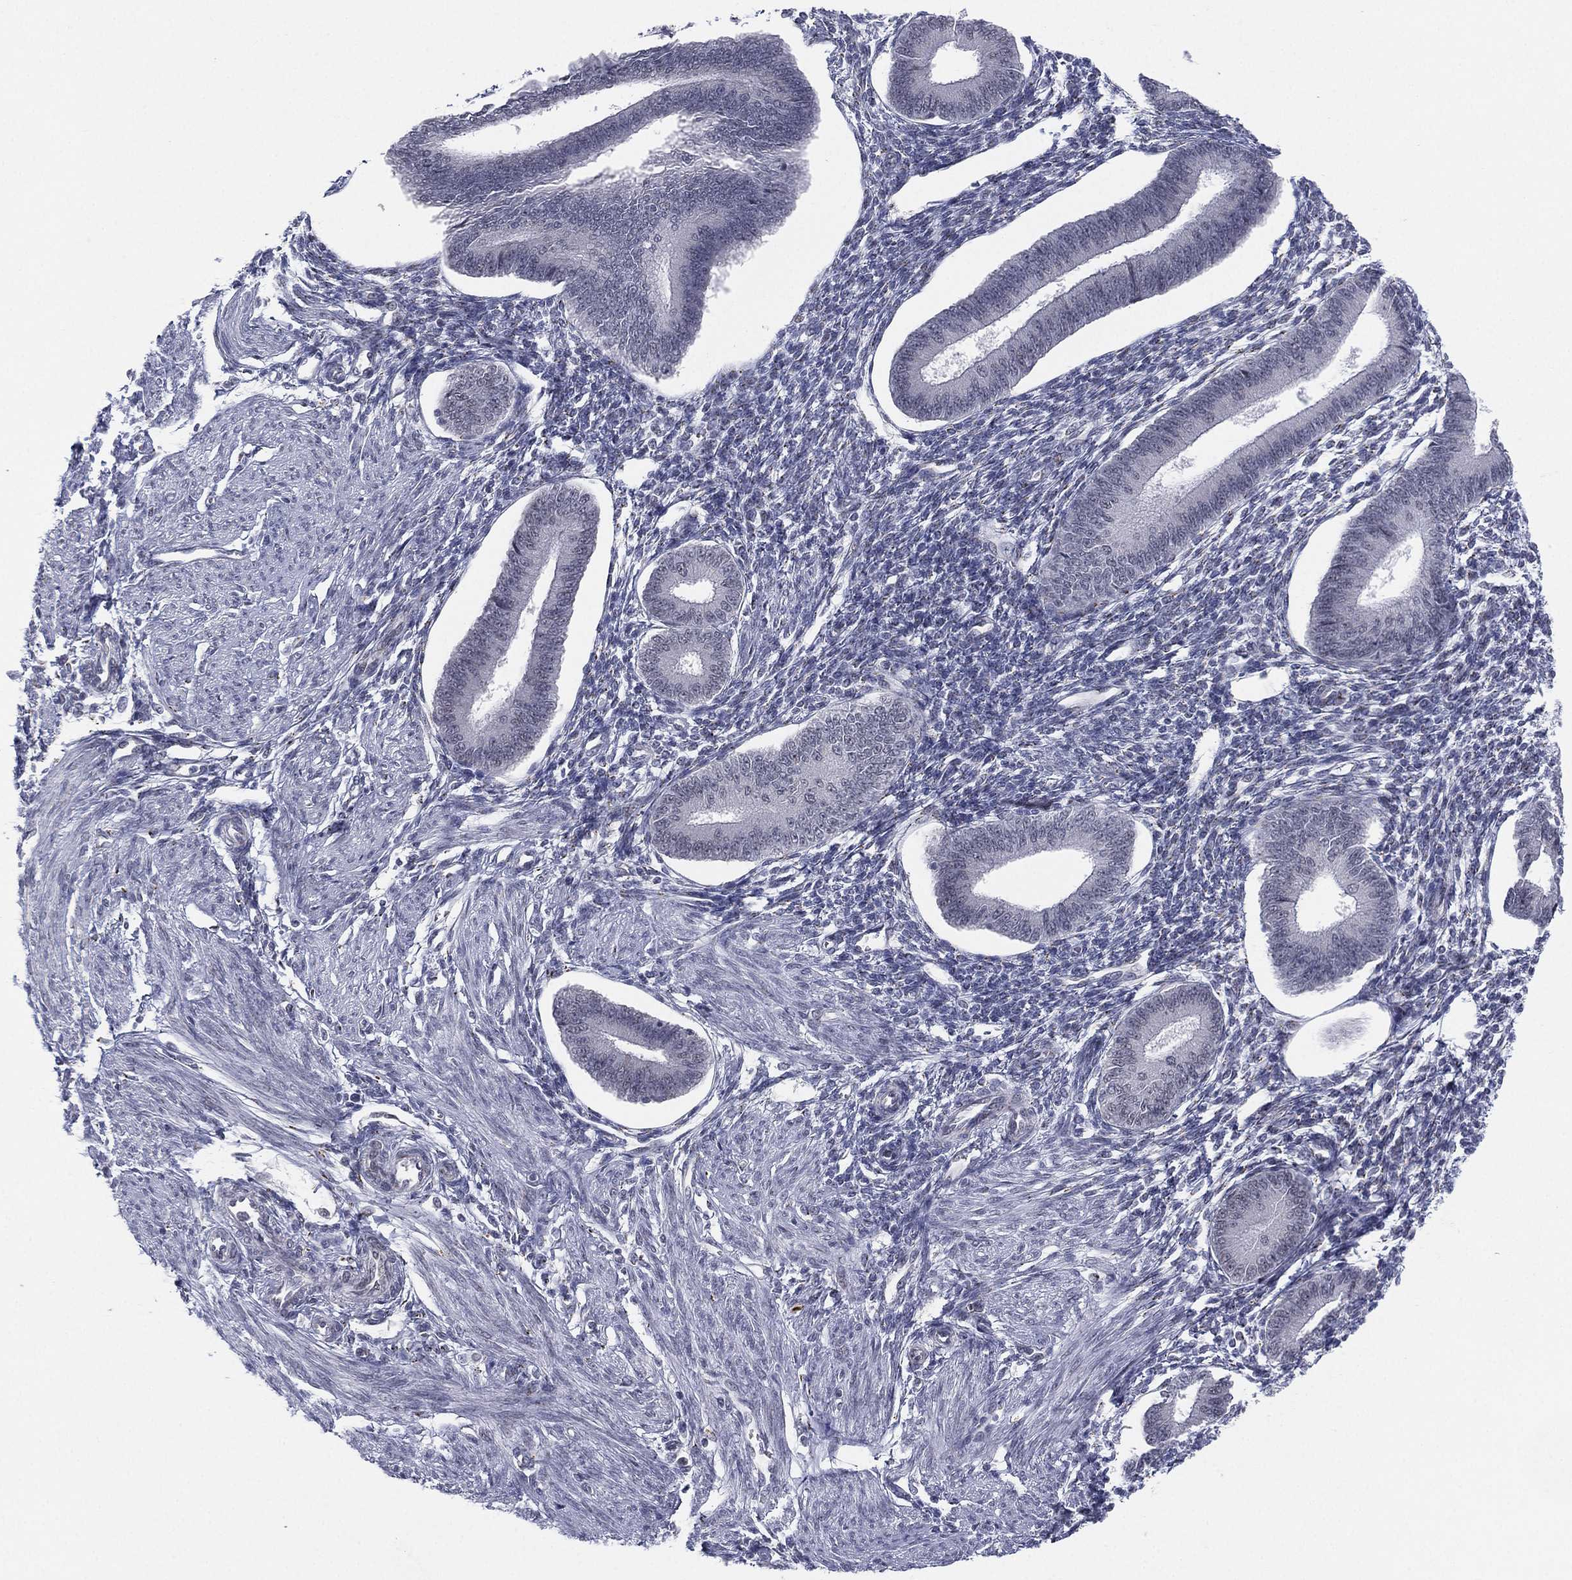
{"staining": {"intensity": "negative", "quantity": "none", "location": "none"}, "tissue": "endometrium", "cell_type": "Cells in endometrial stroma", "image_type": "normal", "snomed": [{"axis": "morphology", "description": "Normal tissue, NOS"}, {"axis": "topography", "description": "Endometrium"}], "caption": "An immunohistochemistry (IHC) image of benign endometrium is shown. There is no staining in cells in endometrial stroma of endometrium. (Immunohistochemistry (ihc), brightfield microscopy, high magnification).", "gene": "CD177", "patient": {"sex": "female", "age": 39}}